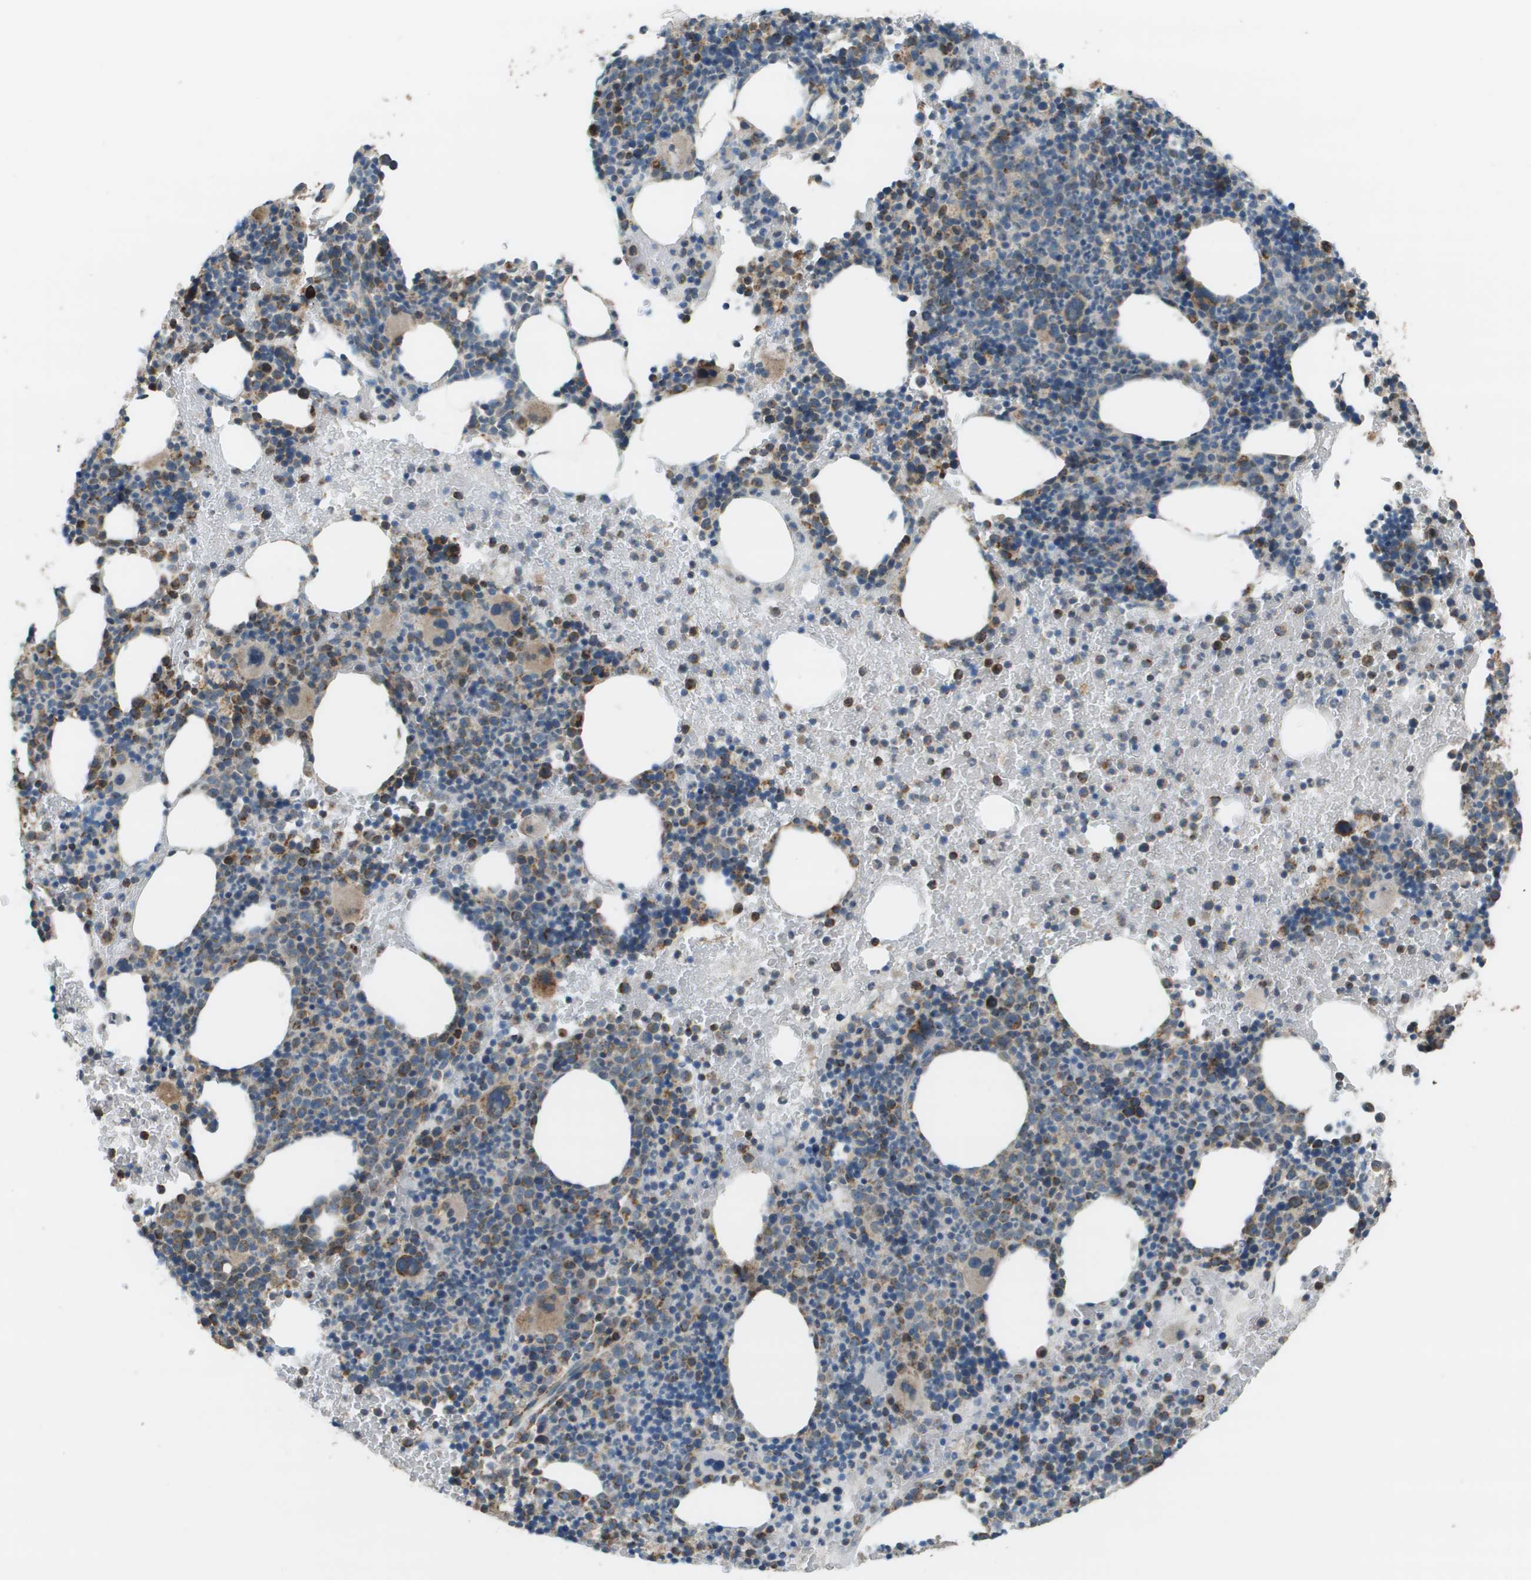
{"staining": {"intensity": "moderate", "quantity": "25%-75%", "location": "cytoplasmic/membranous"}, "tissue": "bone marrow", "cell_type": "Hematopoietic cells", "image_type": "normal", "snomed": [{"axis": "morphology", "description": "Normal tissue, NOS"}, {"axis": "morphology", "description": "Inflammation, NOS"}, {"axis": "topography", "description": "Bone marrow"}], "caption": "About 25%-75% of hematopoietic cells in unremarkable bone marrow reveal moderate cytoplasmic/membranous protein expression as visualized by brown immunohistochemical staining.", "gene": "FH", "patient": {"sex": "male", "age": 72}}